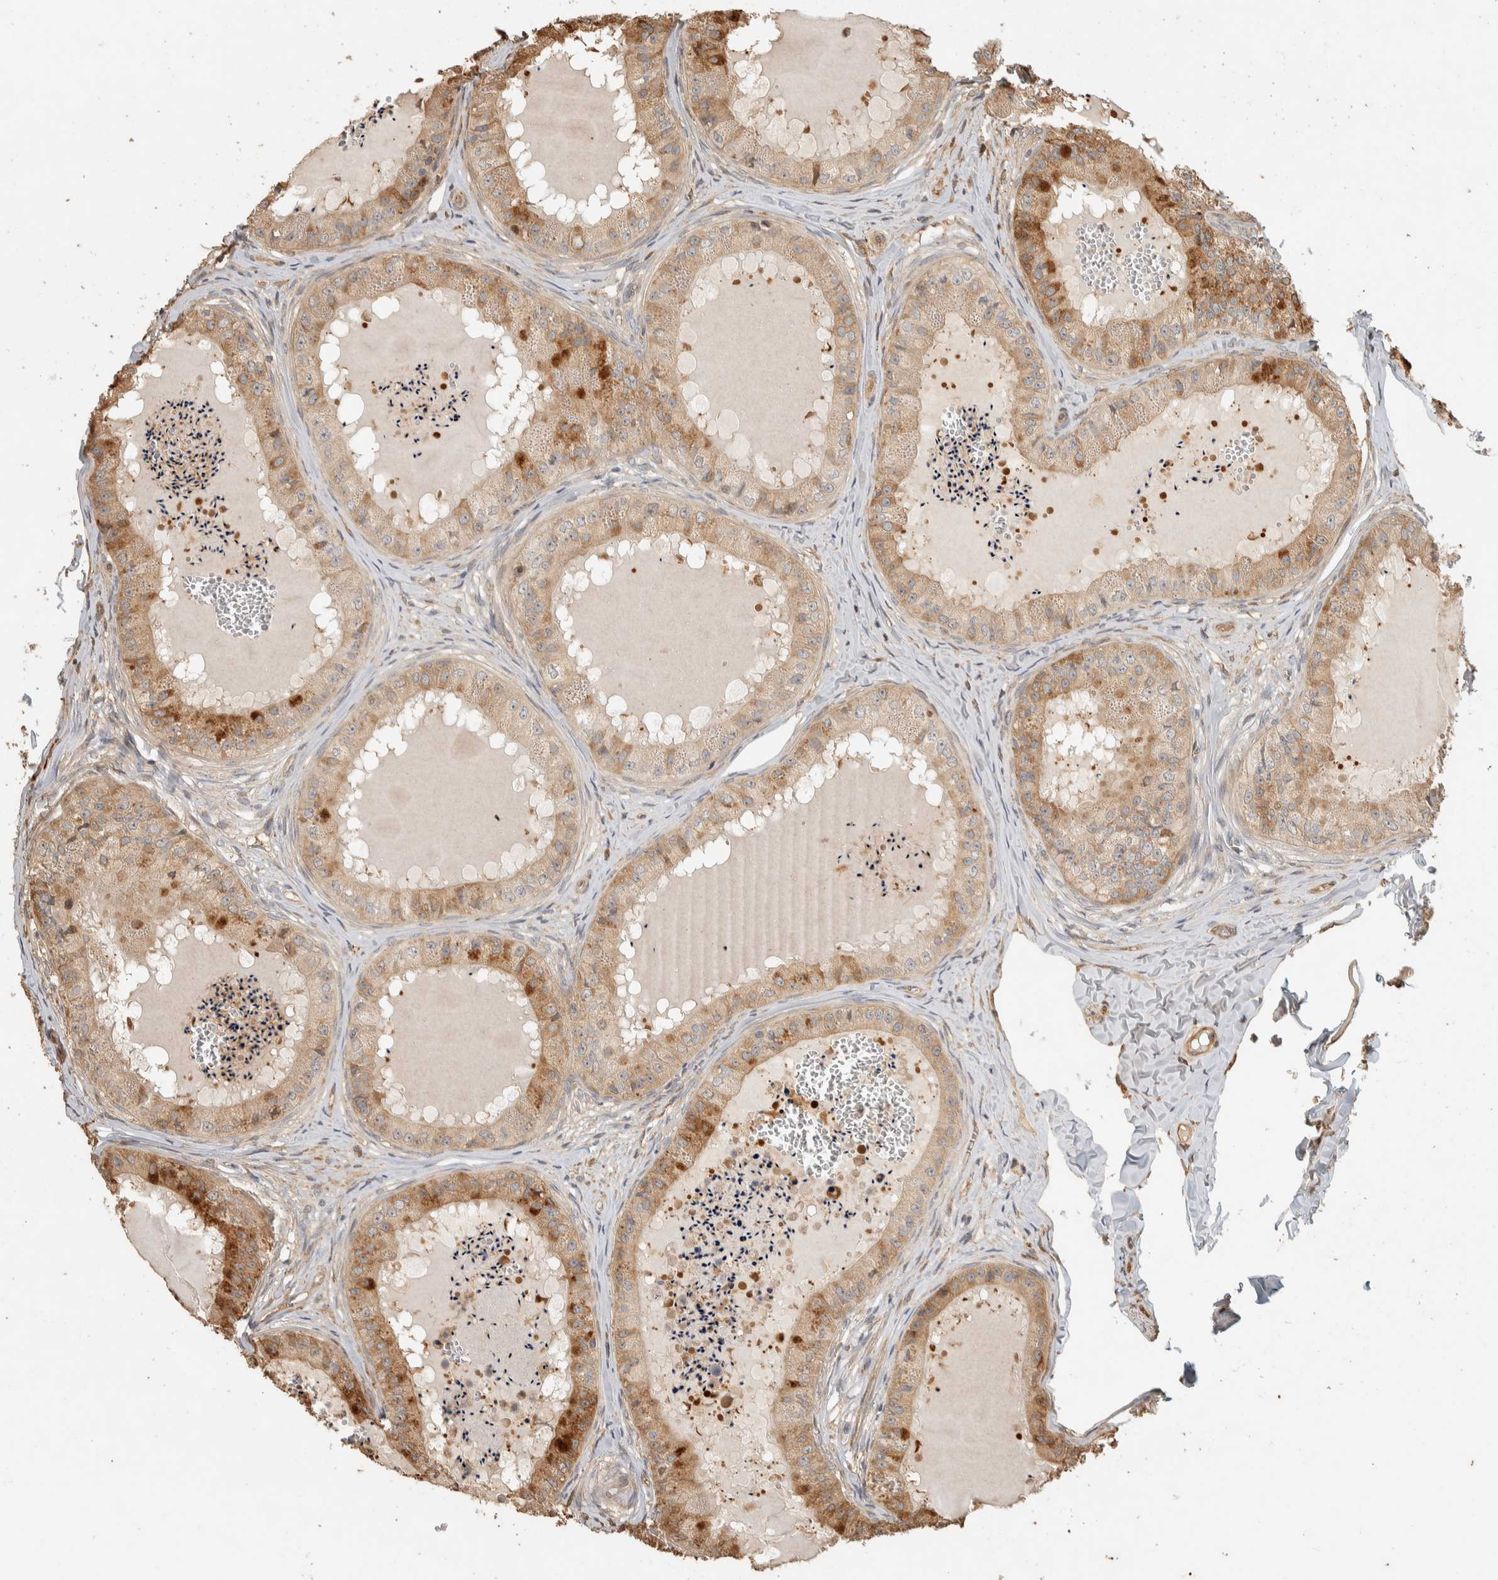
{"staining": {"intensity": "moderate", "quantity": ">75%", "location": "cytoplasmic/membranous"}, "tissue": "epididymis", "cell_type": "Glandular cells", "image_type": "normal", "snomed": [{"axis": "morphology", "description": "Normal tissue, NOS"}, {"axis": "topography", "description": "Epididymis"}], "caption": "Protein analysis of unremarkable epididymis shows moderate cytoplasmic/membranous expression in about >75% of glandular cells.", "gene": "EXOC7", "patient": {"sex": "male", "age": 31}}